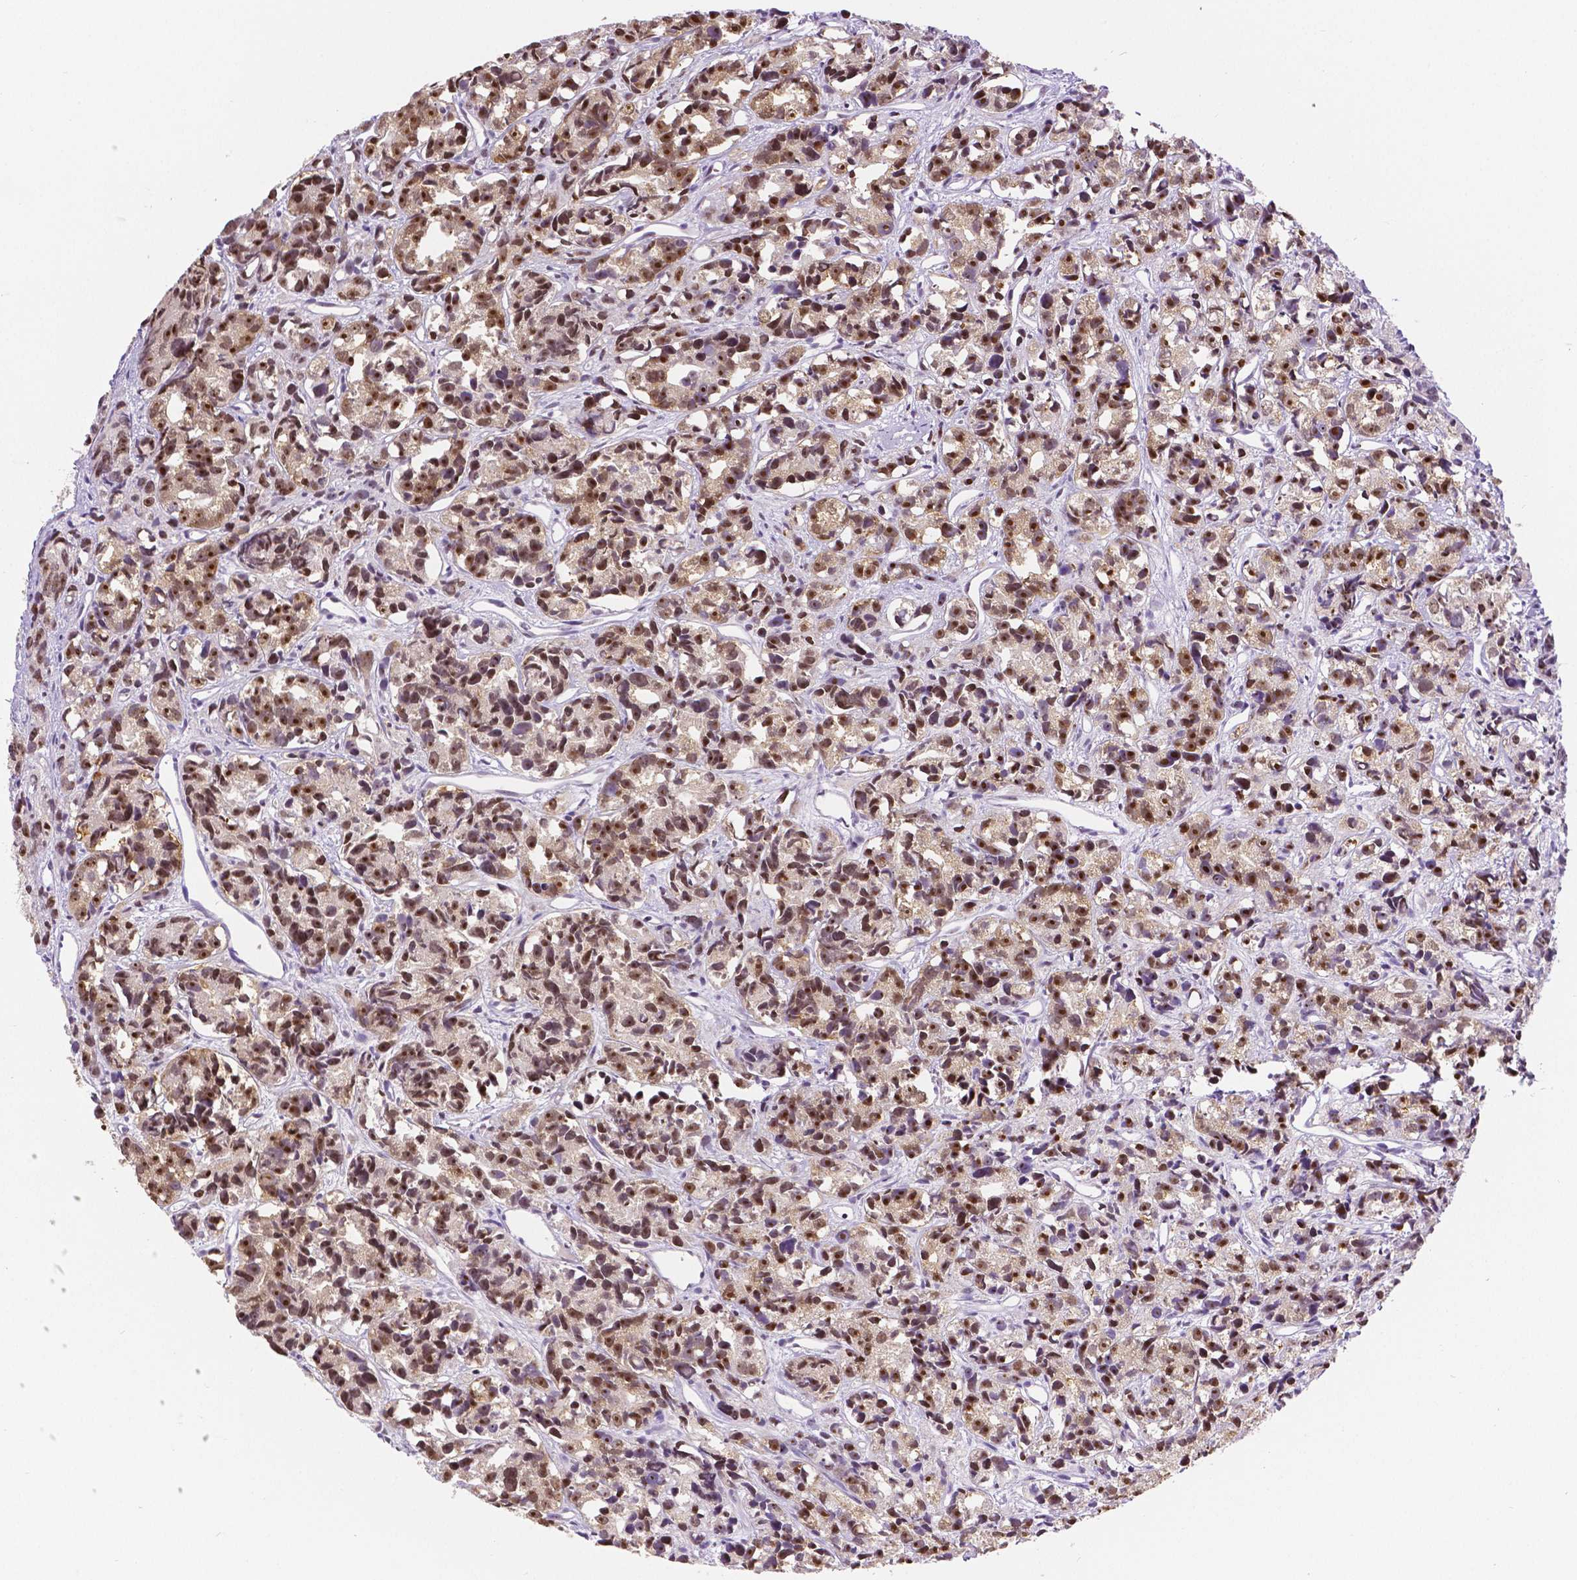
{"staining": {"intensity": "moderate", "quantity": ">75%", "location": "cytoplasmic/membranous,nuclear"}, "tissue": "prostate cancer", "cell_type": "Tumor cells", "image_type": "cancer", "snomed": [{"axis": "morphology", "description": "Adenocarcinoma, High grade"}, {"axis": "topography", "description": "Prostate"}], "caption": "Protein expression analysis of human high-grade adenocarcinoma (prostate) reveals moderate cytoplasmic/membranous and nuclear positivity in approximately >75% of tumor cells.", "gene": "NHP2", "patient": {"sex": "male", "age": 77}}